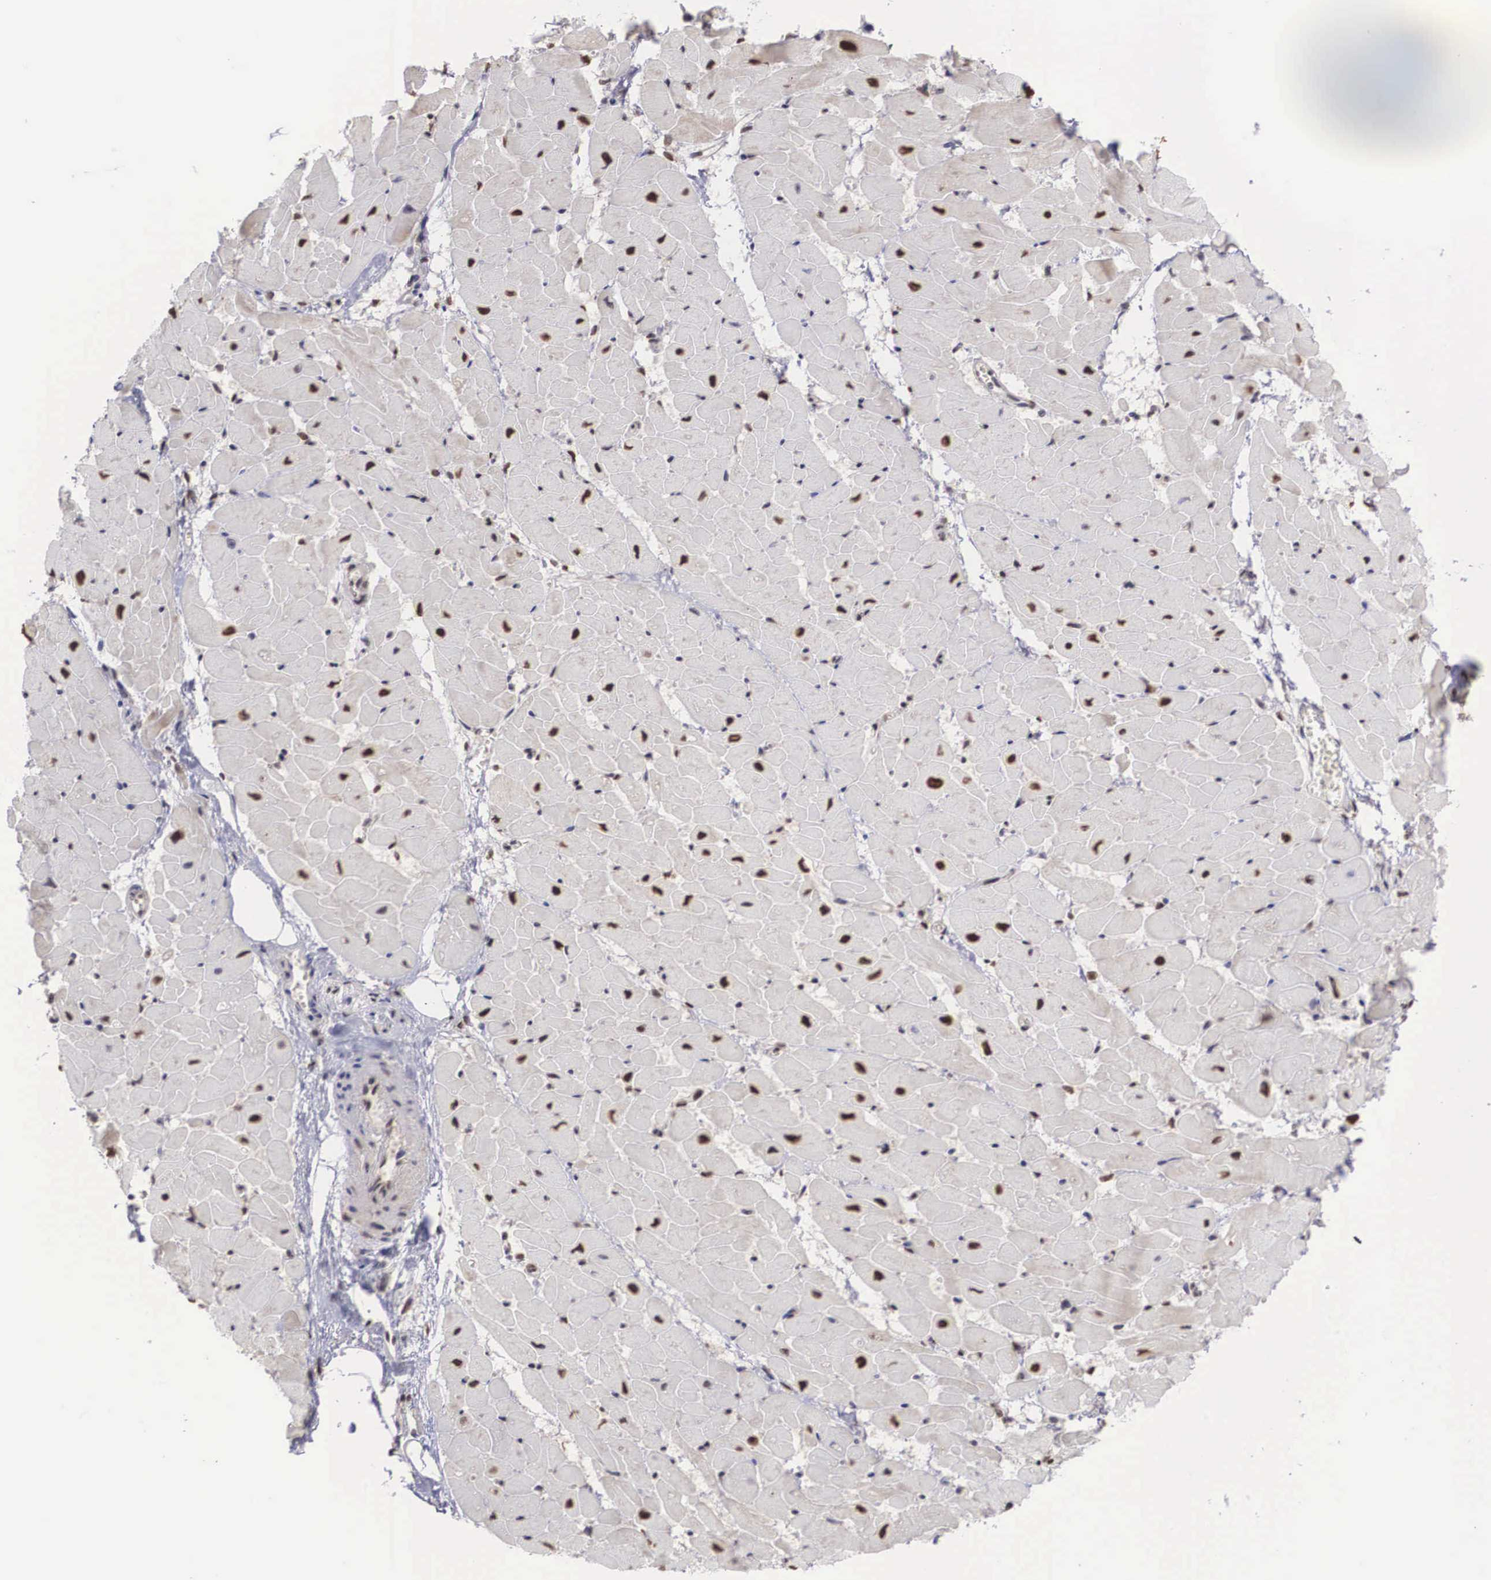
{"staining": {"intensity": "strong", "quantity": "25%-75%", "location": "nuclear"}, "tissue": "heart muscle", "cell_type": "Cardiomyocytes", "image_type": "normal", "snomed": [{"axis": "morphology", "description": "Normal tissue, NOS"}, {"axis": "topography", "description": "Heart"}], "caption": "Benign heart muscle exhibits strong nuclear positivity in approximately 25%-75% of cardiomyocytes.", "gene": "HTATSF1", "patient": {"sex": "female", "age": 19}}